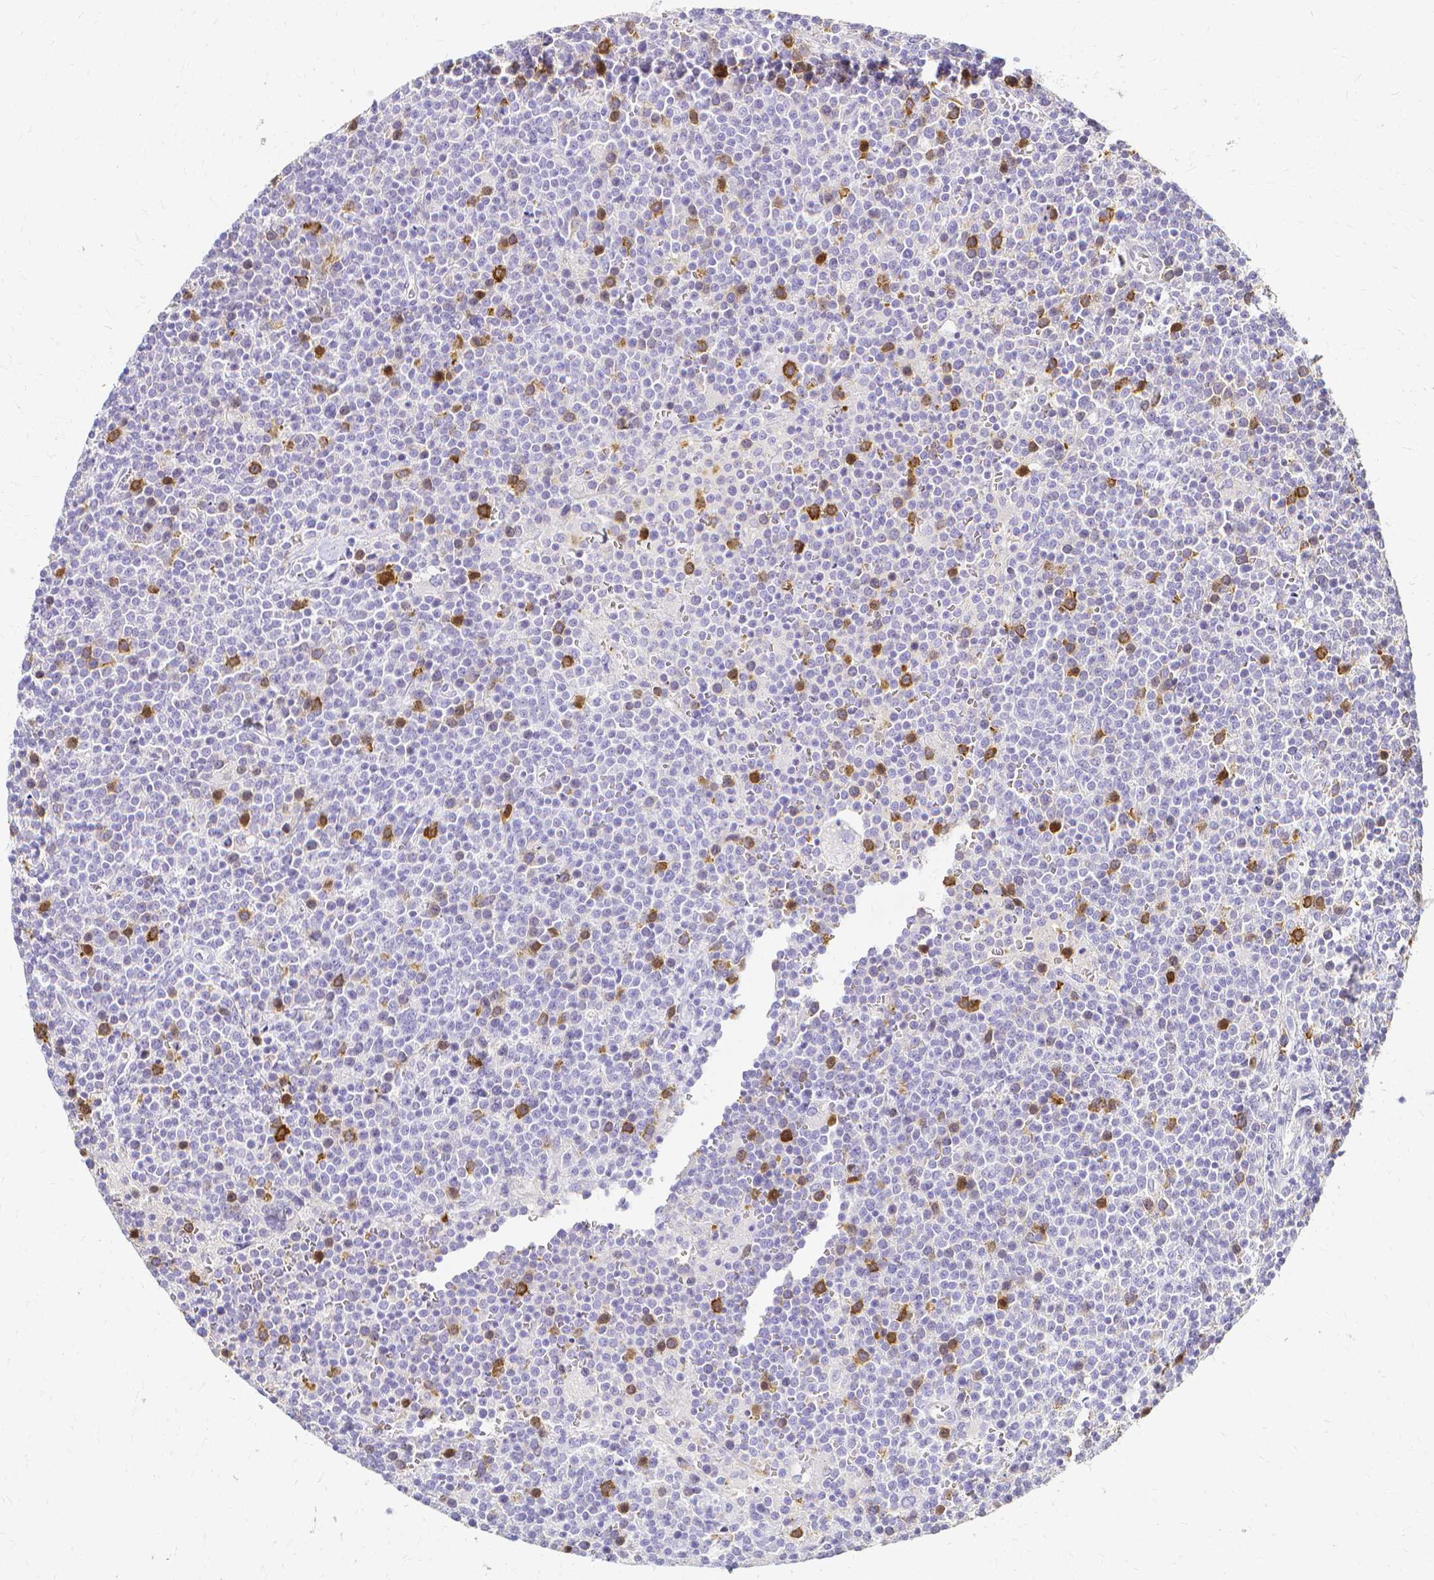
{"staining": {"intensity": "moderate", "quantity": "<25%", "location": "cytoplasmic/membranous"}, "tissue": "lymphoma", "cell_type": "Tumor cells", "image_type": "cancer", "snomed": [{"axis": "morphology", "description": "Malignant lymphoma, non-Hodgkin's type, High grade"}, {"axis": "topography", "description": "Lymph node"}], "caption": "Lymphoma stained with immunohistochemistry displays moderate cytoplasmic/membranous expression in about <25% of tumor cells.", "gene": "CCNB1", "patient": {"sex": "male", "age": 61}}